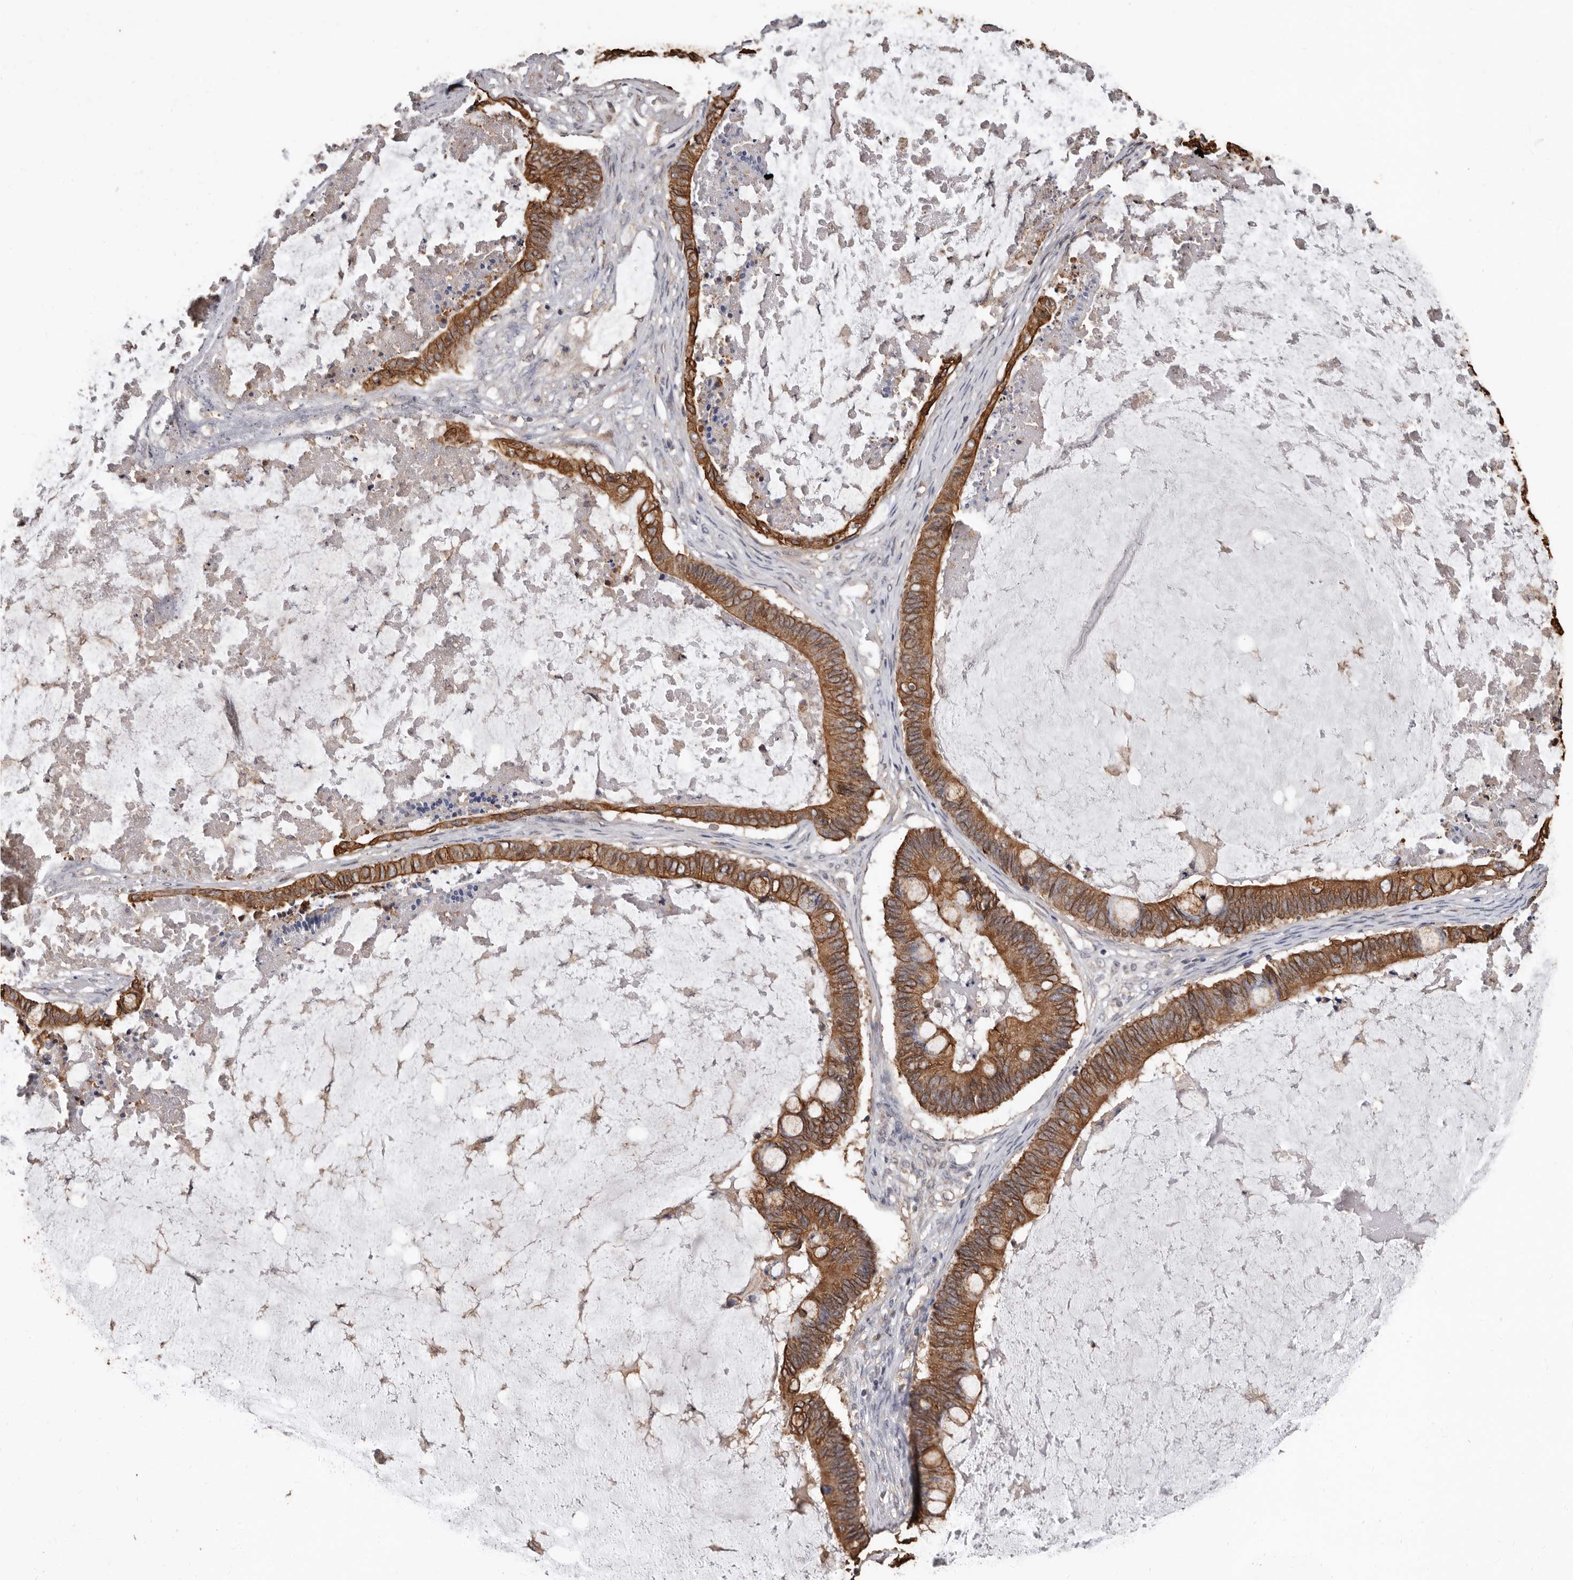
{"staining": {"intensity": "moderate", "quantity": ">75%", "location": "cytoplasmic/membranous"}, "tissue": "ovarian cancer", "cell_type": "Tumor cells", "image_type": "cancer", "snomed": [{"axis": "morphology", "description": "Cystadenocarcinoma, mucinous, NOS"}, {"axis": "topography", "description": "Ovary"}], "caption": "IHC of human ovarian cancer (mucinous cystadenocarcinoma) displays medium levels of moderate cytoplasmic/membranous staining in about >75% of tumor cells.", "gene": "MRPL18", "patient": {"sex": "female", "age": 61}}